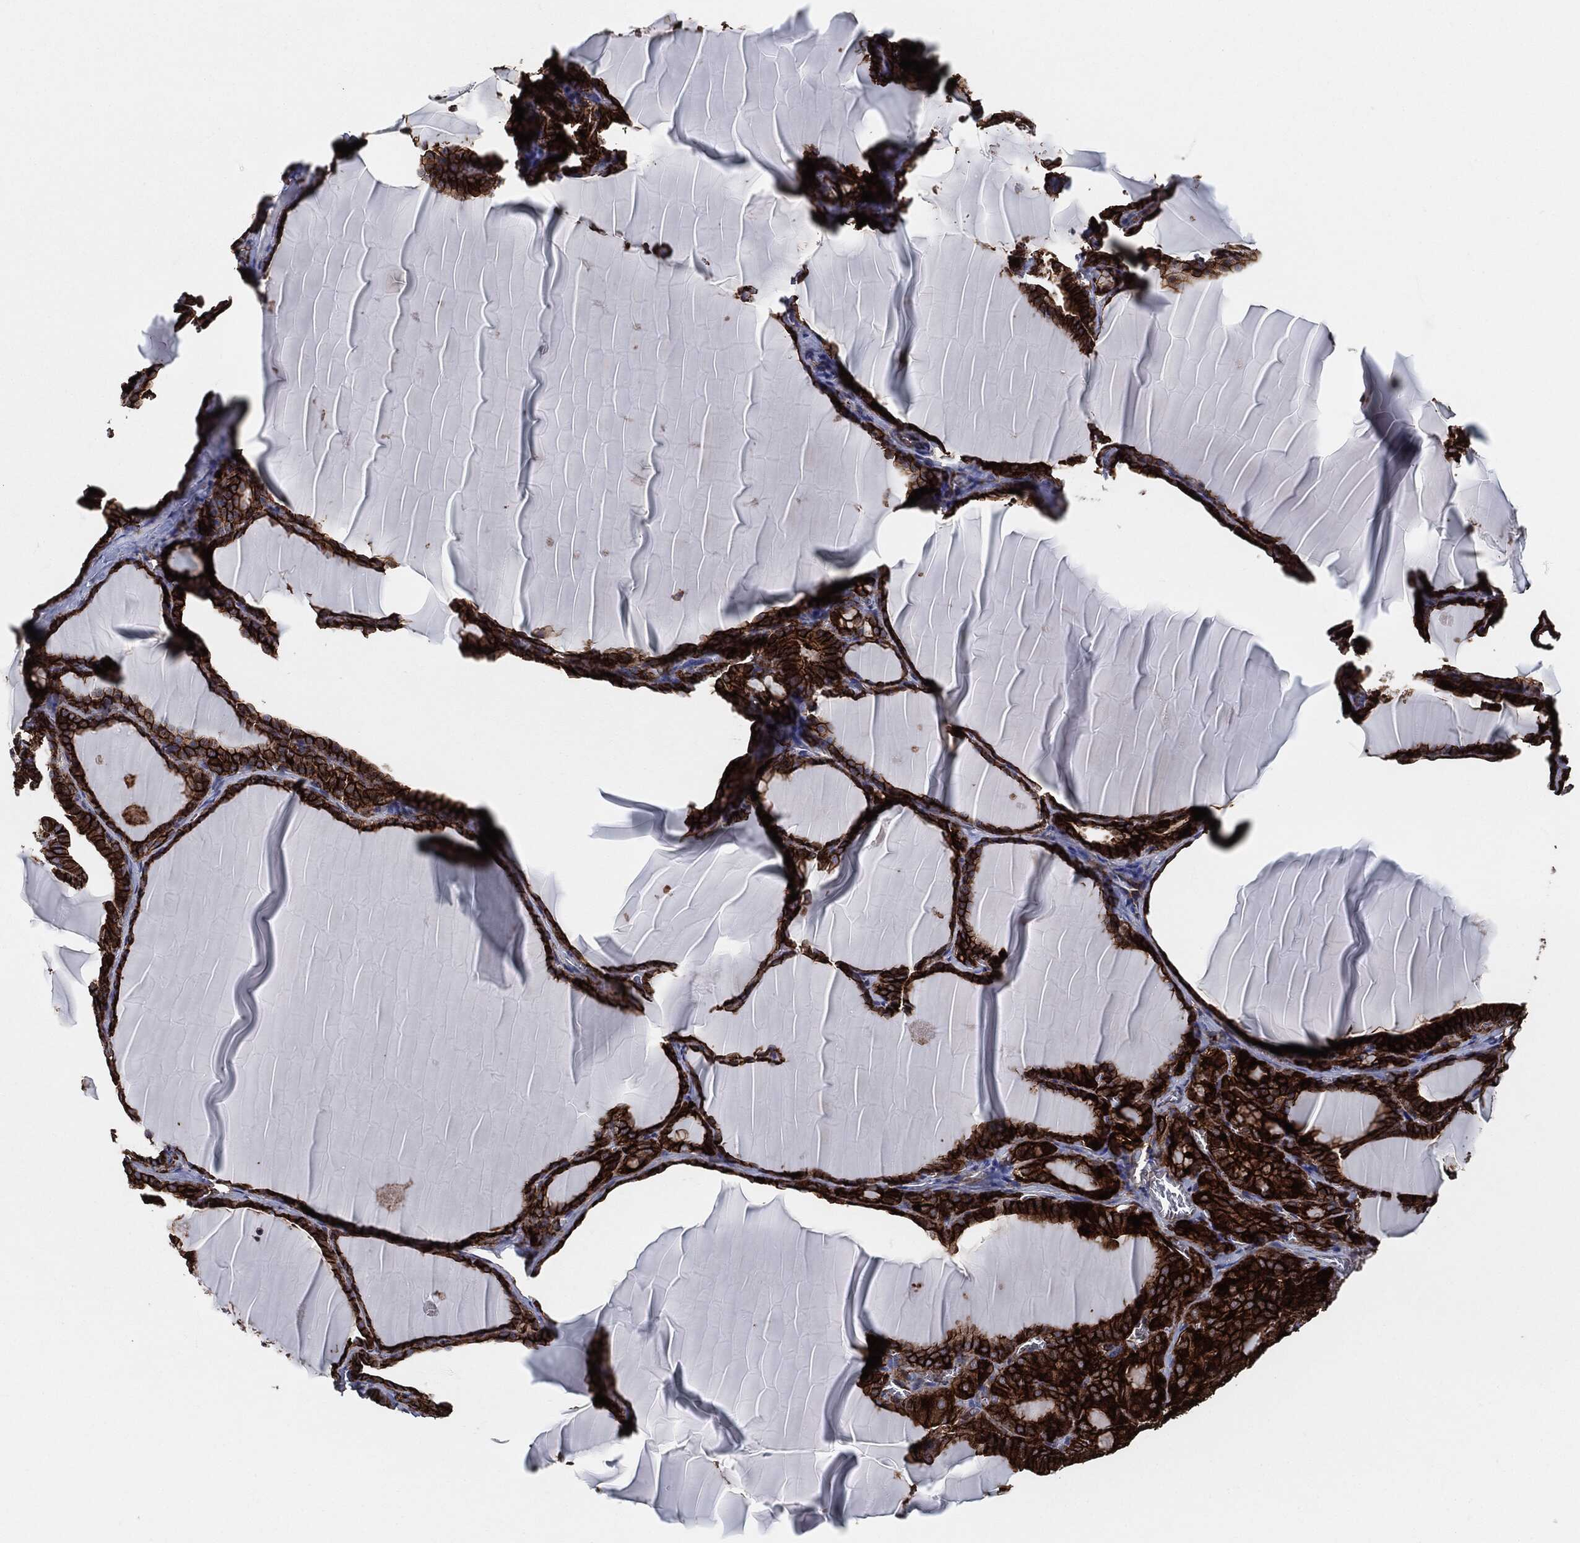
{"staining": {"intensity": "strong", "quantity": ">75%", "location": "cytoplasmic/membranous"}, "tissue": "thyroid gland", "cell_type": "Glandular cells", "image_type": "normal", "snomed": [{"axis": "morphology", "description": "Normal tissue, NOS"}, {"axis": "morphology", "description": "Hyperplasia, NOS"}, {"axis": "topography", "description": "Thyroid gland"}], "caption": "Thyroid gland stained with a brown dye demonstrates strong cytoplasmic/membranous positive staining in approximately >75% of glandular cells.", "gene": "CTNNA1", "patient": {"sex": "female", "age": 27}}